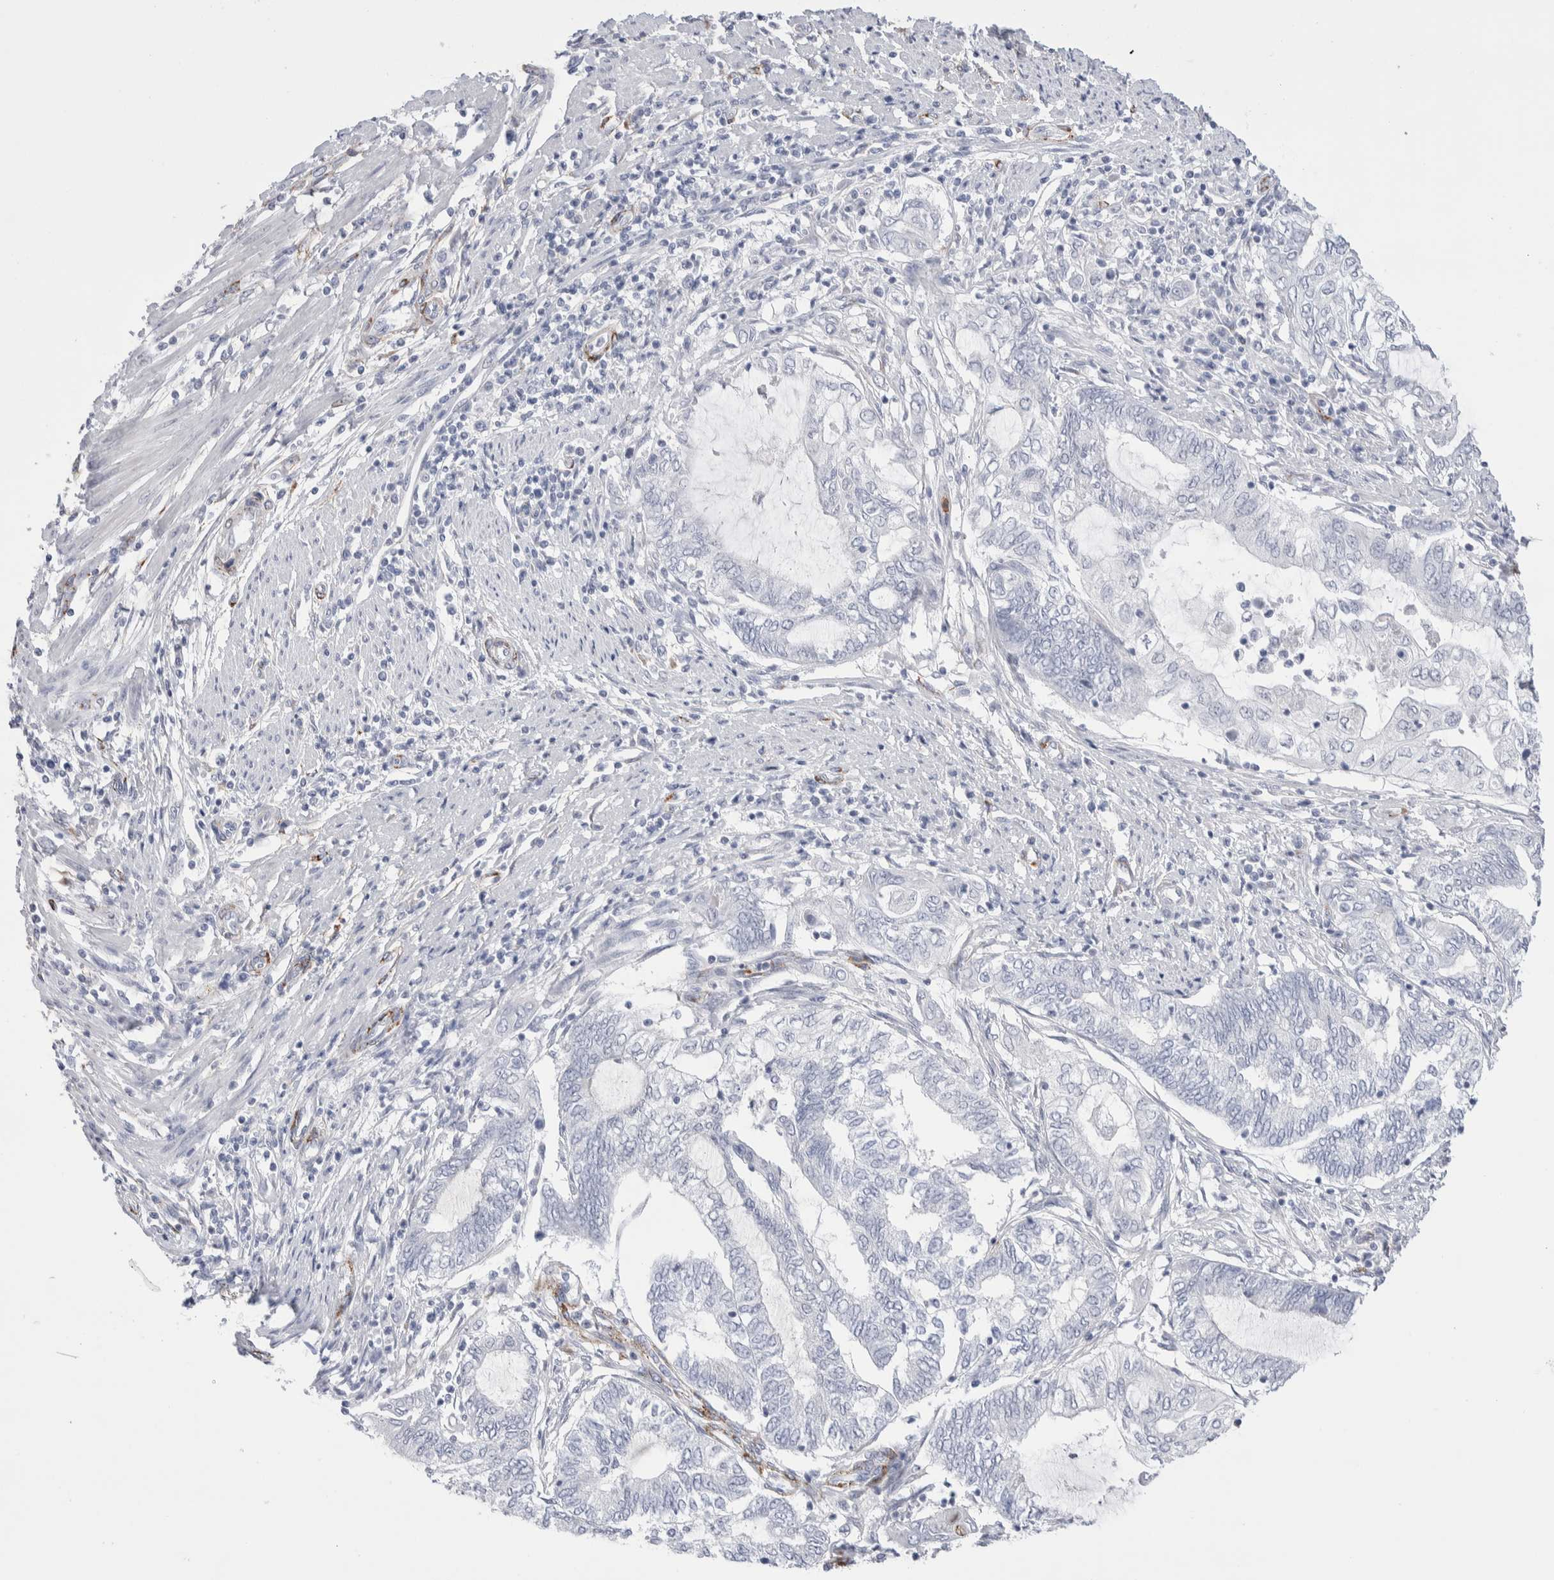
{"staining": {"intensity": "negative", "quantity": "none", "location": "none"}, "tissue": "endometrial cancer", "cell_type": "Tumor cells", "image_type": "cancer", "snomed": [{"axis": "morphology", "description": "Adenocarcinoma, NOS"}, {"axis": "topography", "description": "Uterus"}, {"axis": "topography", "description": "Endometrium"}], "caption": "Human adenocarcinoma (endometrial) stained for a protein using immunohistochemistry exhibits no expression in tumor cells.", "gene": "SEPTIN4", "patient": {"sex": "female", "age": 70}}